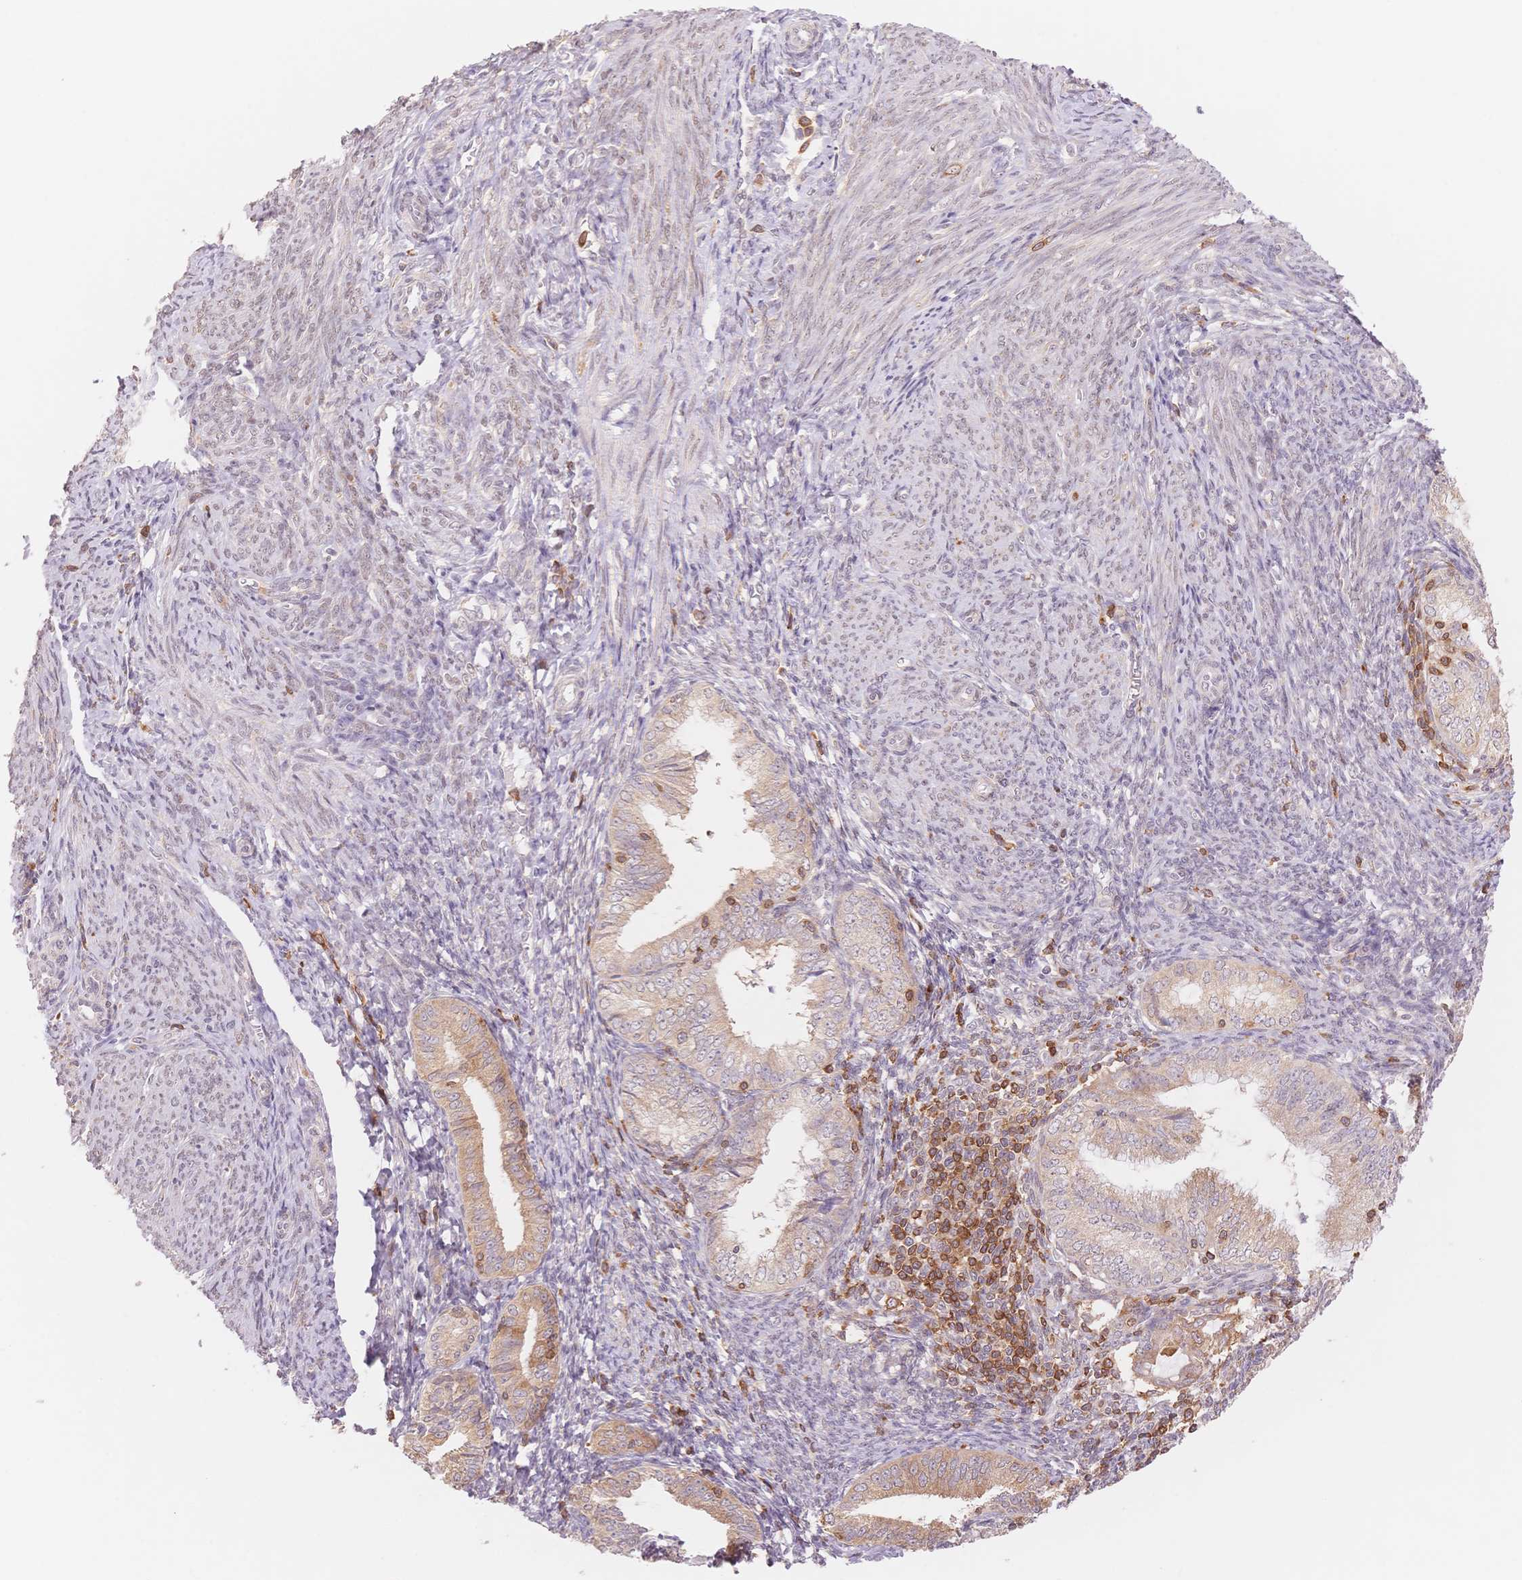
{"staining": {"intensity": "weak", "quantity": "<25%", "location": "cytoplasmic/membranous"}, "tissue": "endometrial cancer", "cell_type": "Tumor cells", "image_type": "cancer", "snomed": [{"axis": "morphology", "description": "Adenocarcinoma, NOS"}, {"axis": "topography", "description": "Endometrium"}], "caption": "Tumor cells are negative for protein expression in human endometrial adenocarcinoma.", "gene": "STK39", "patient": {"sex": "female", "age": 55}}